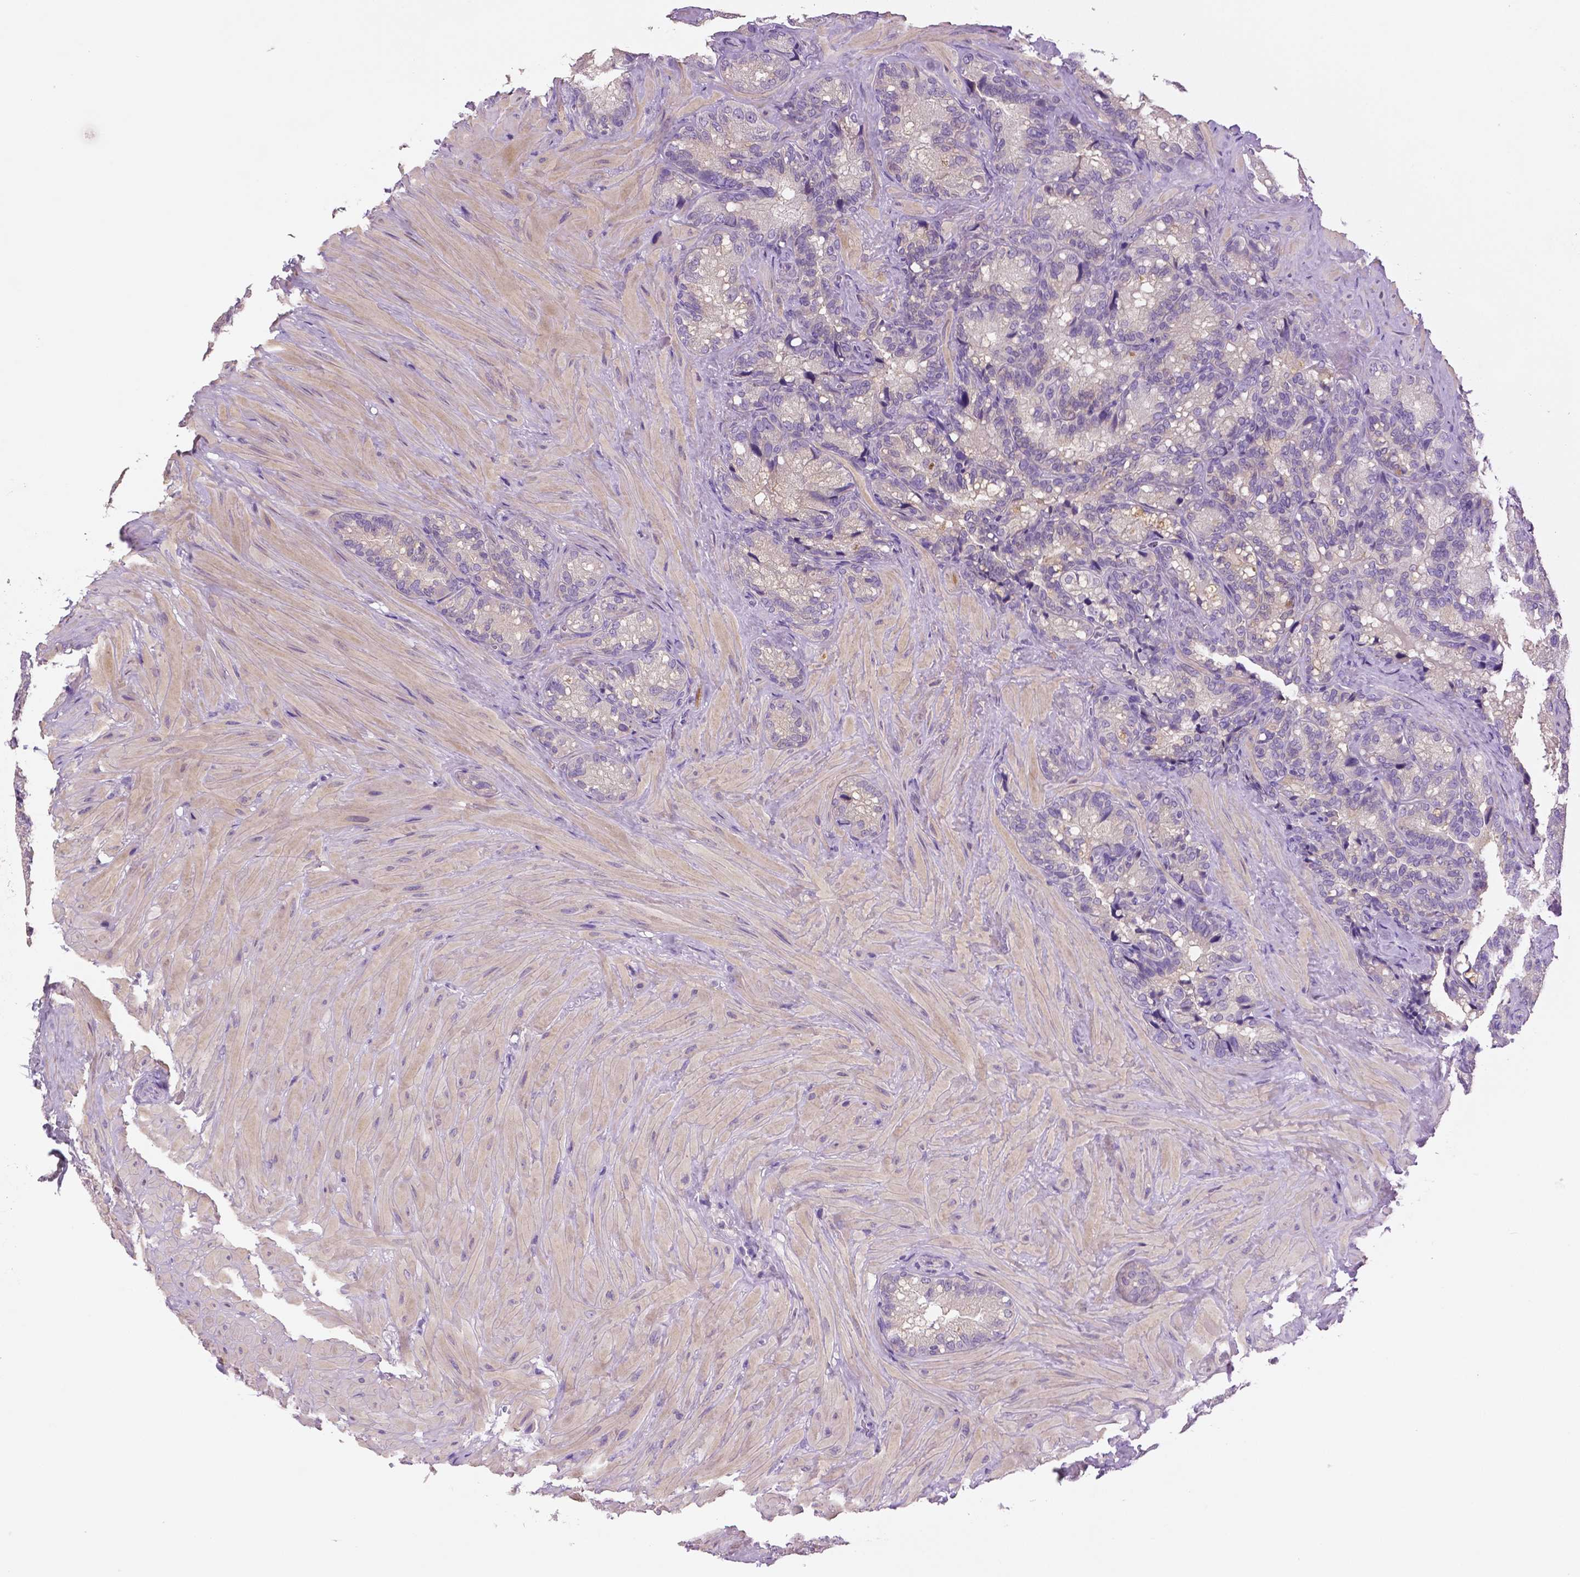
{"staining": {"intensity": "weak", "quantity": "<25%", "location": "cytoplasmic/membranous"}, "tissue": "seminal vesicle", "cell_type": "Glandular cells", "image_type": "normal", "snomed": [{"axis": "morphology", "description": "Normal tissue, NOS"}, {"axis": "topography", "description": "Seminal veicle"}], "caption": "This is a image of IHC staining of benign seminal vesicle, which shows no positivity in glandular cells.", "gene": "DNAH12", "patient": {"sex": "male", "age": 60}}